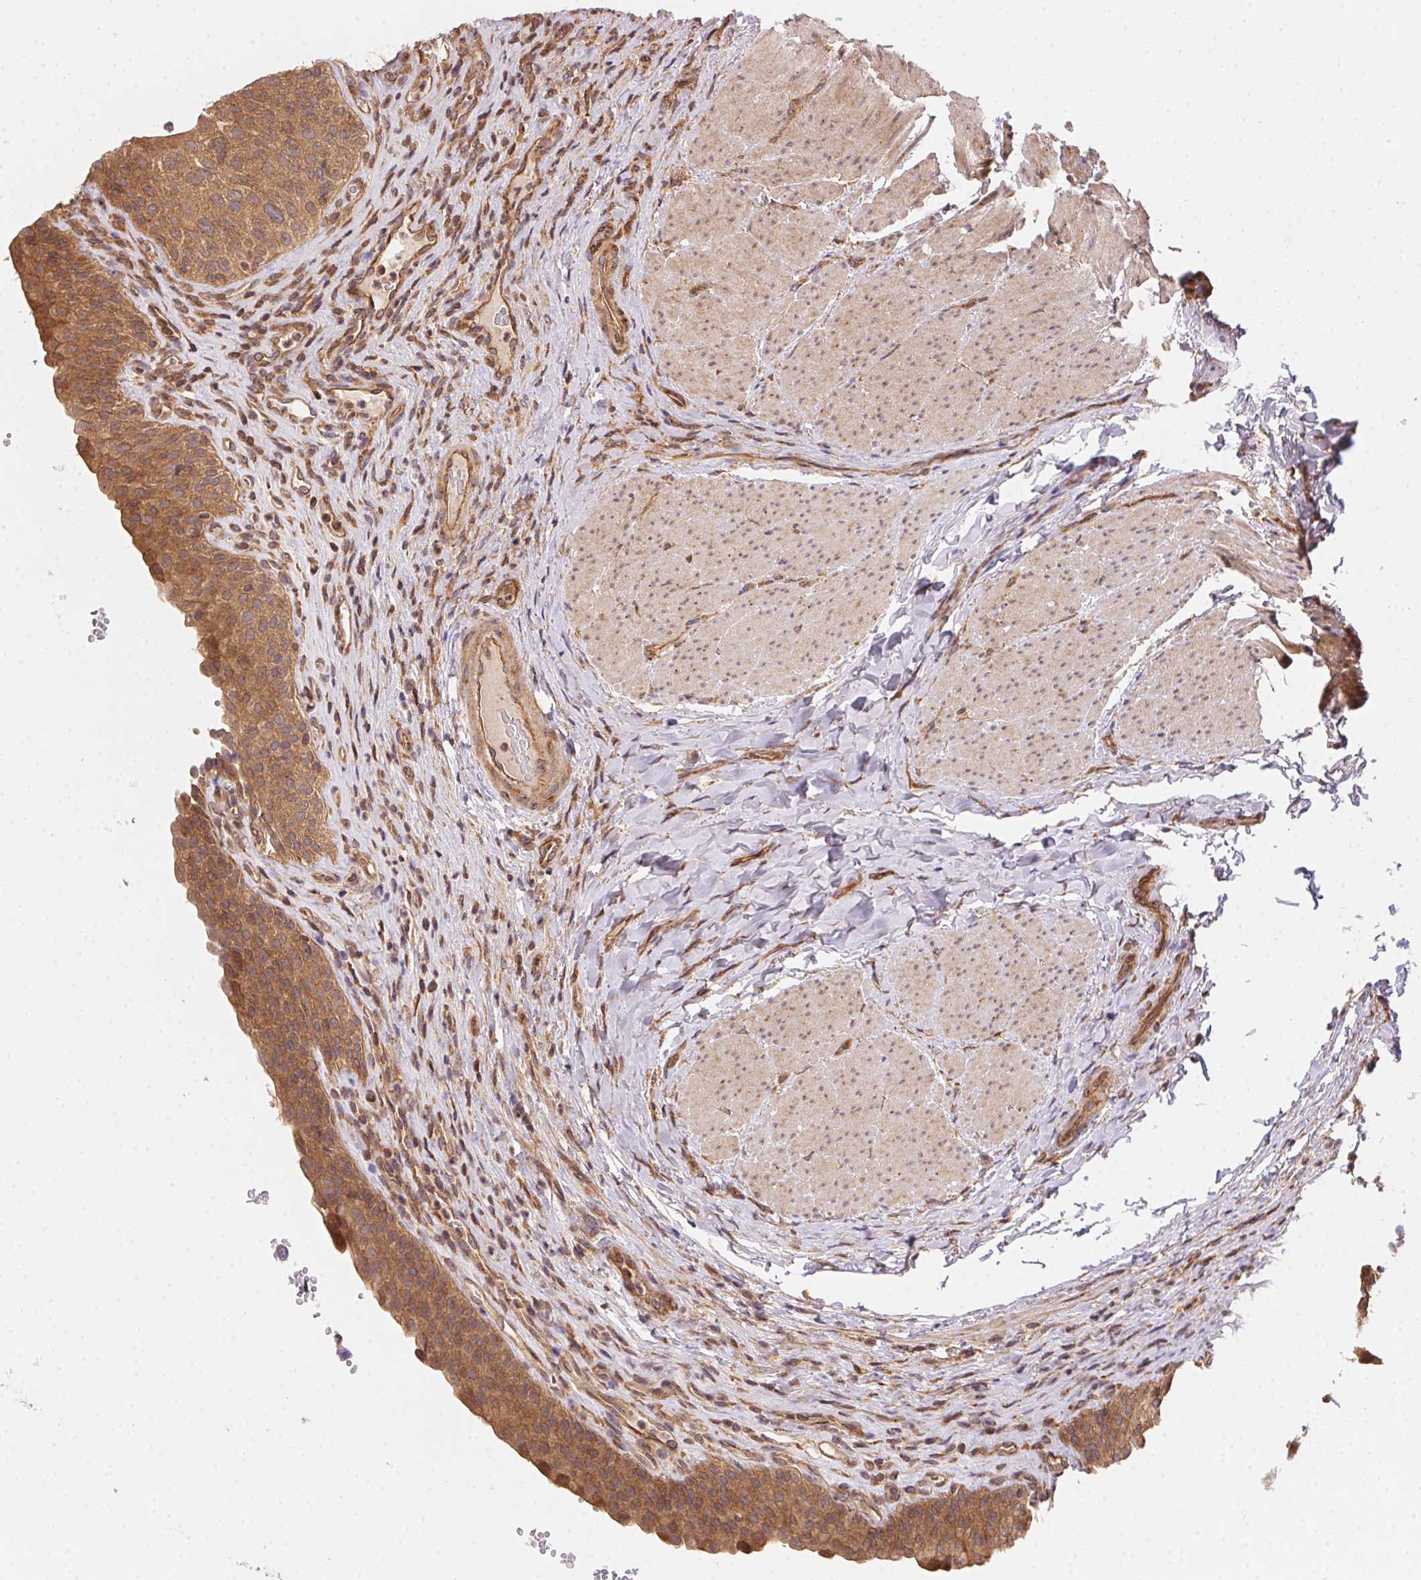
{"staining": {"intensity": "moderate", "quantity": ">75%", "location": "cytoplasmic/membranous"}, "tissue": "urinary bladder", "cell_type": "Urothelial cells", "image_type": "normal", "snomed": [{"axis": "morphology", "description": "Normal tissue, NOS"}, {"axis": "topography", "description": "Urinary bladder"}, {"axis": "topography", "description": "Peripheral nerve tissue"}], "caption": "Urinary bladder stained with immunohistochemistry (IHC) exhibits moderate cytoplasmic/membranous staining in approximately >75% of urothelial cells.", "gene": "MEX3D", "patient": {"sex": "male", "age": 66}}